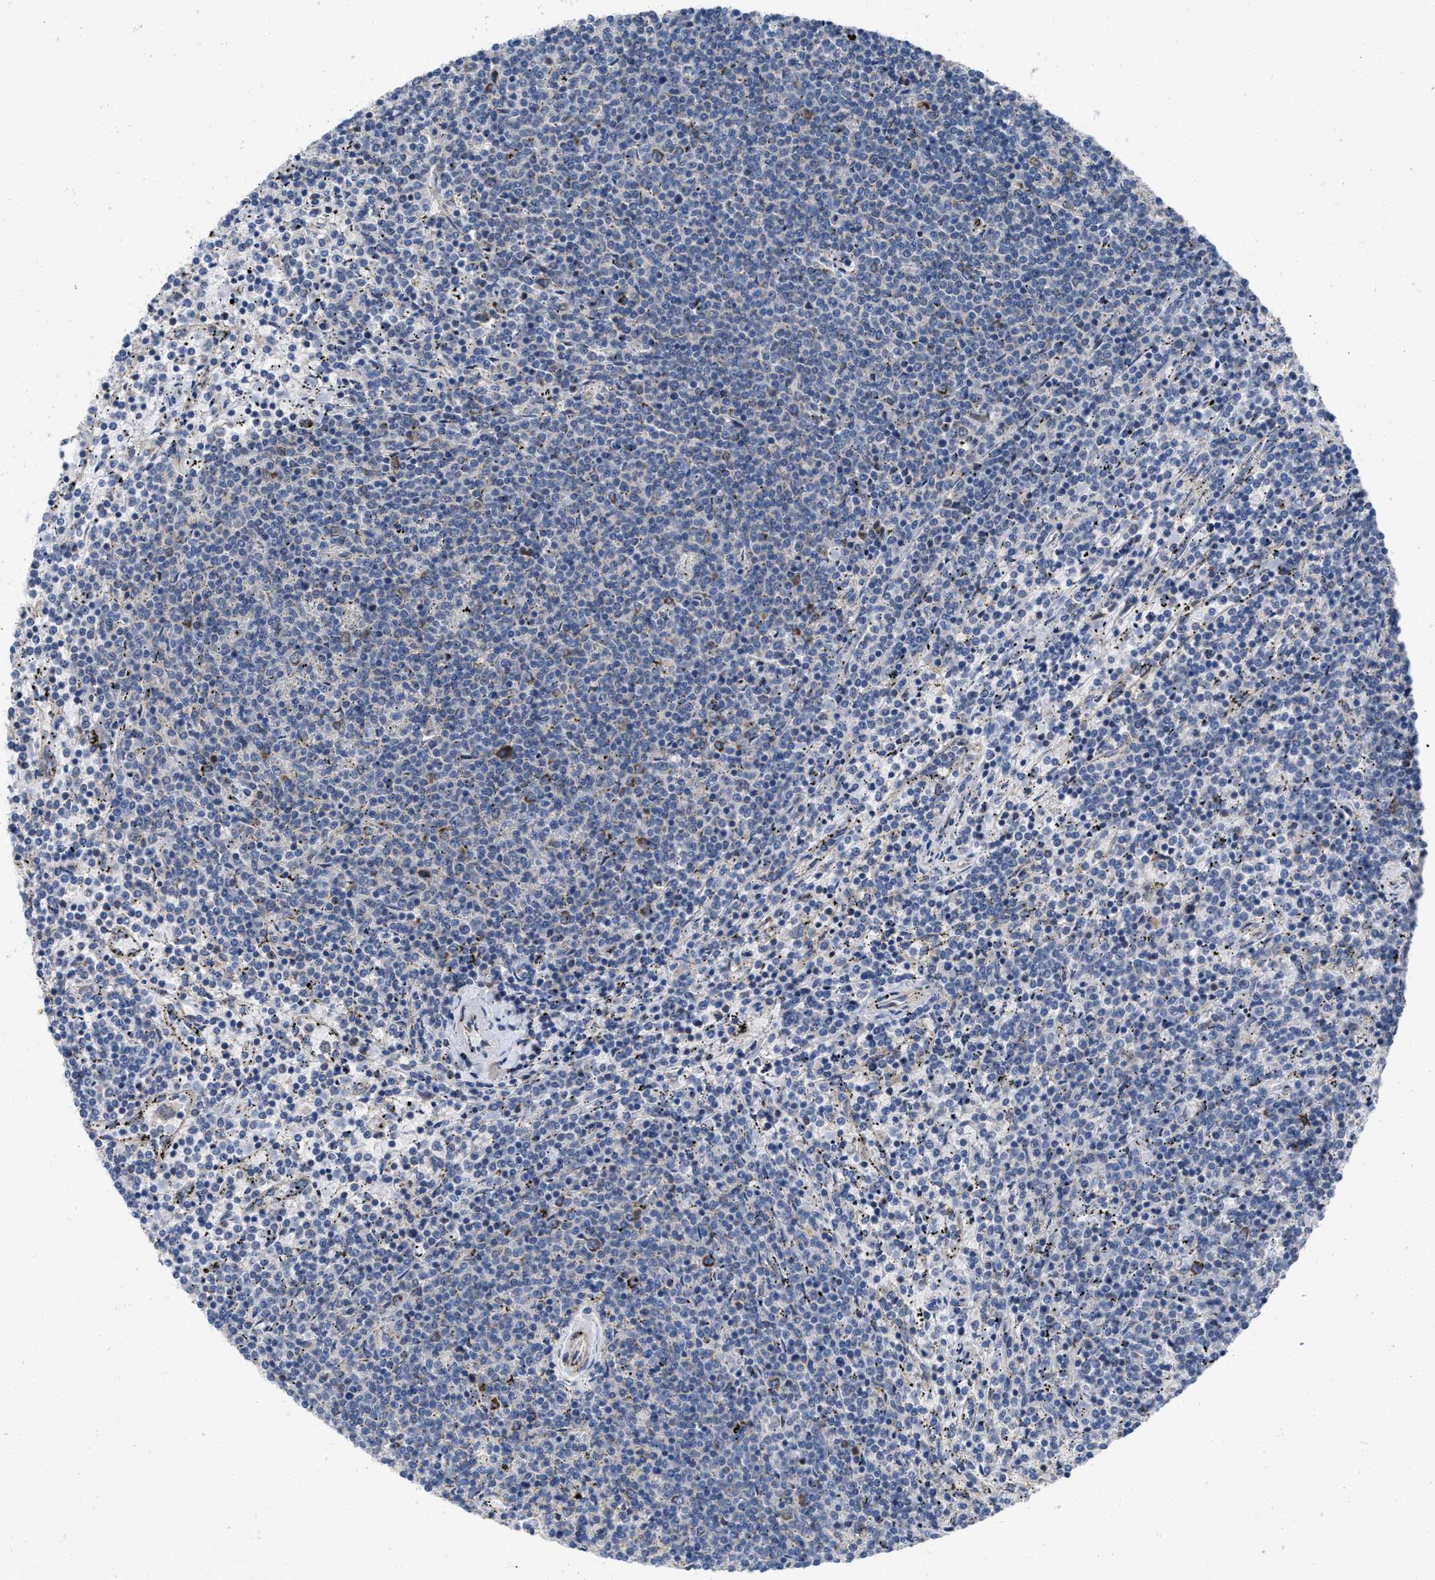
{"staining": {"intensity": "negative", "quantity": "none", "location": "none"}, "tissue": "lymphoma", "cell_type": "Tumor cells", "image_type": "cancer", "snomed": [{"axis": "morphology", "description": "Malignant lymphoma, non-Hodgkin's type, Low grade"}, {"axis": "topography", "description": "Spleen"}], "caption": "Protein analysis of low-grade malignant lymphoma, non-Hodgkin's type reveals no significant positivity in tumor cells.", "gene": "AKAP1", "patient": {"sex": "female", "age": 50}}